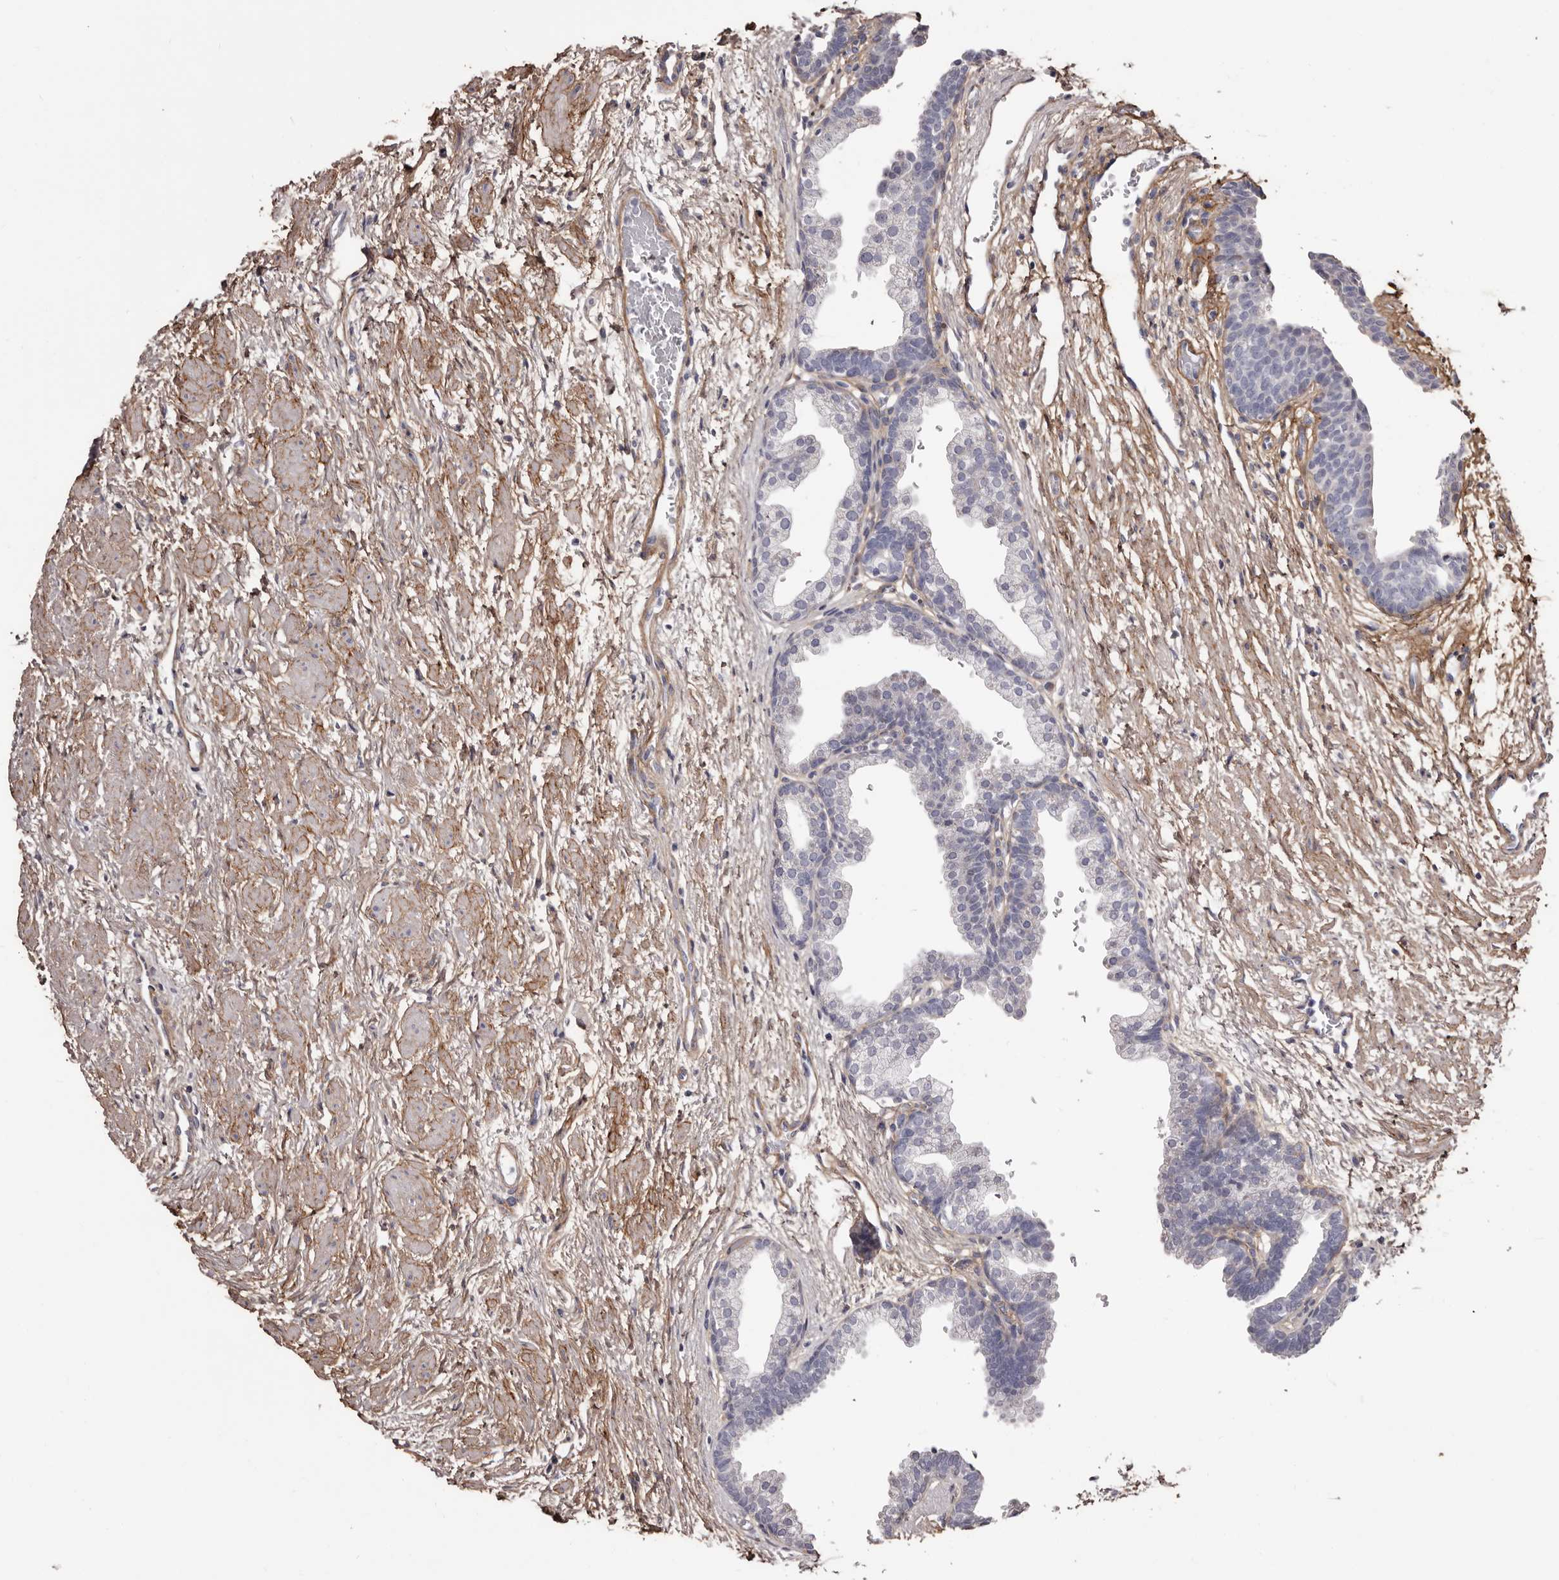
{"staining": {"intensity": "negative", "quantity": "none", "location": "none"}, "tissue": "prostate", "cell_type": "Glandular cells", "image_type": "normal", "snomed": [{"axis": "morphology", "description": "Normal tissue, NOS"}, {"axis": "topography", "description": "Prostate"}], "caption": "High power microscopy photomicrograph of an immunohistochemistry (IHC) micrograph of benign prostate, revealing no significant expression in glandular cells.", "gene": "COL6A1", "patient": {"sex": "male", "age": 48}}